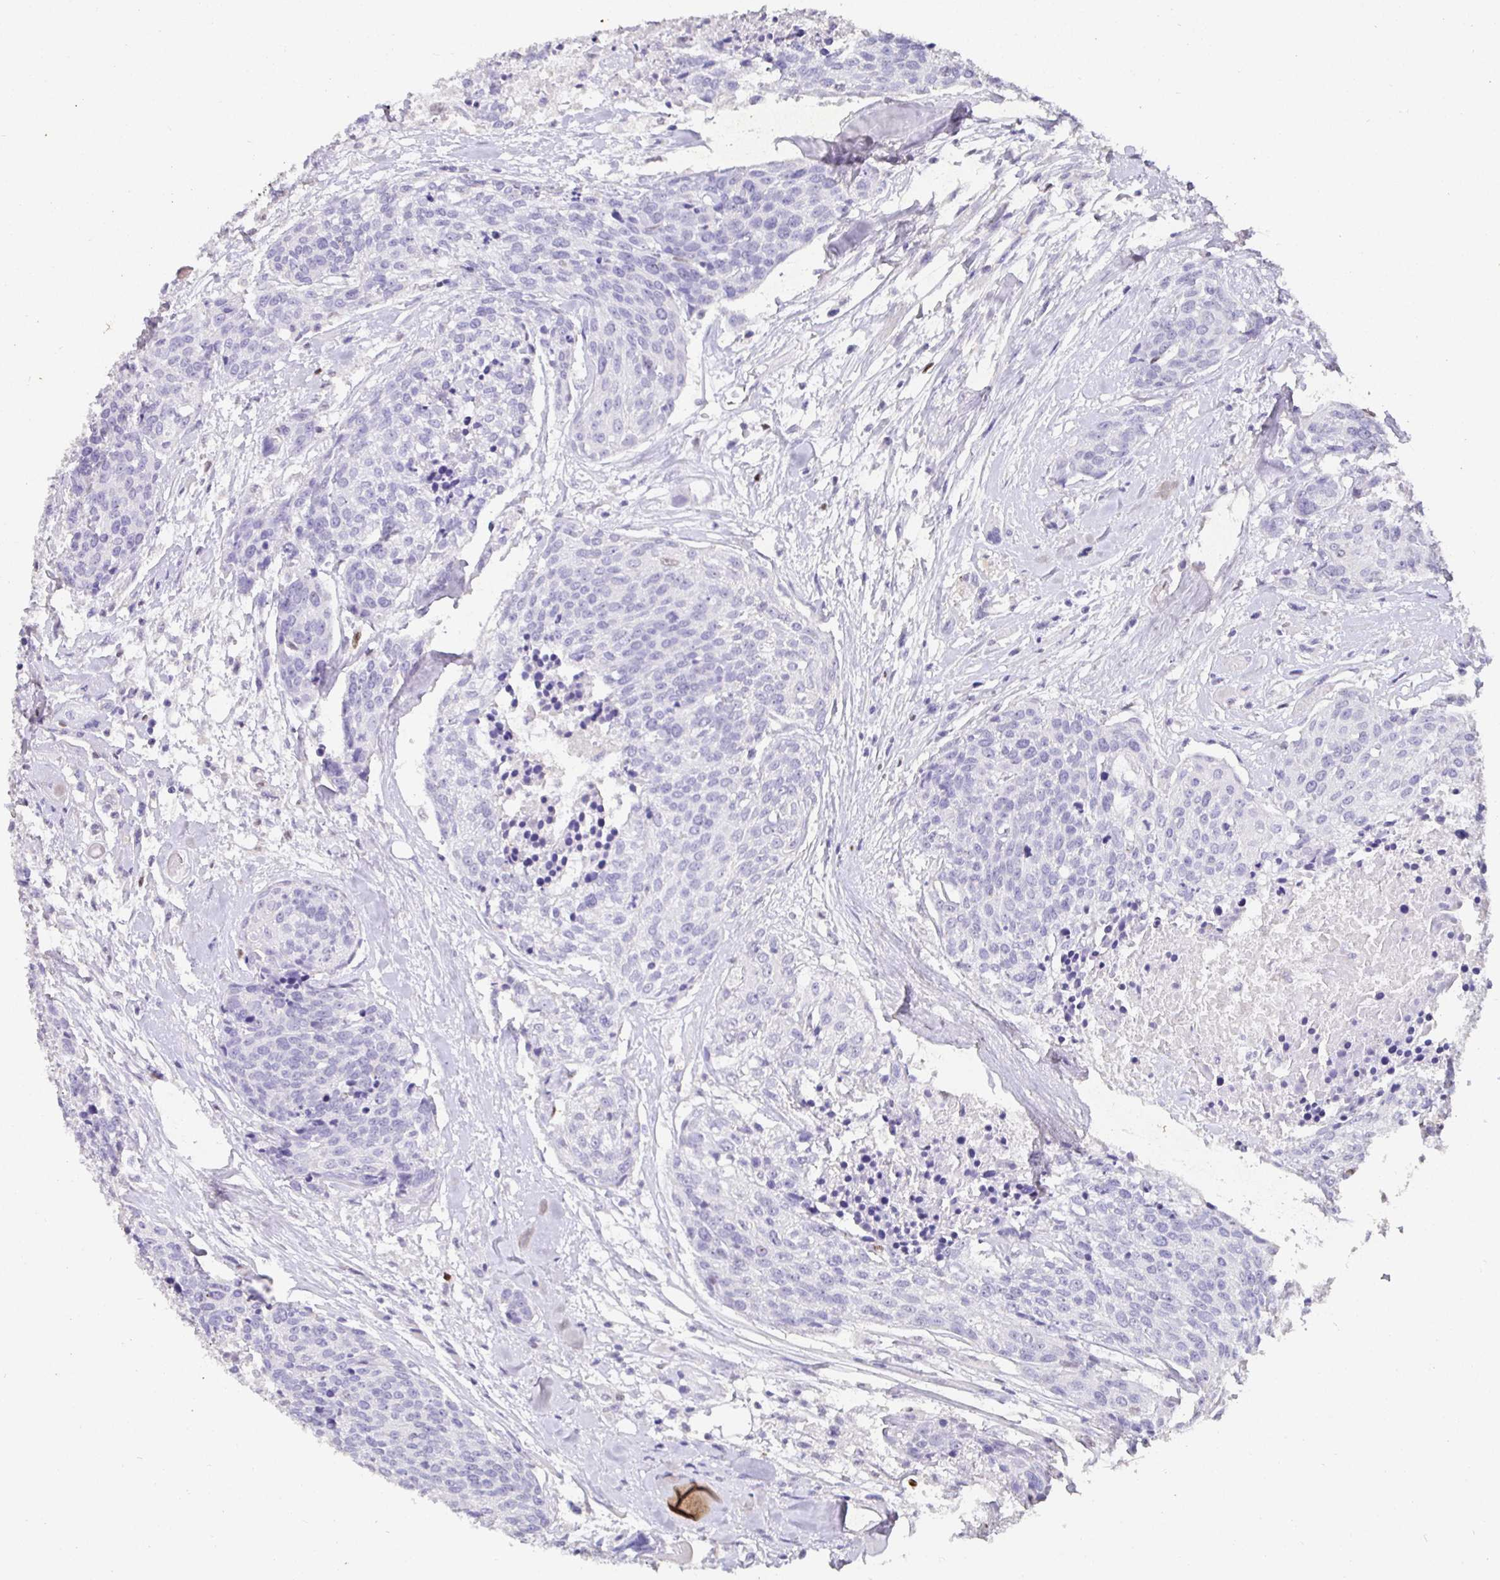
{"staining": {"intensity": "negative", "quantity": "none", "location": "none"}, "tissue": "head and neck cancer", "cell_type": "Tumor cells", "image_type": "cancer", "snomed": [{"axis": "morphology", "description": "Squamous cell carcinoma, NOS"}, {"axis": "topography", "description": "Oral tissue"}, {"axis": "topography", "description": "Head-Neck"}], "caption": "The micrograph exhibits no significant expression in tumor cells of head and neck cancer (squamous cell carcinoma).", "gene": "SATB1", "patient": {"sex": "male", "age": 64}}